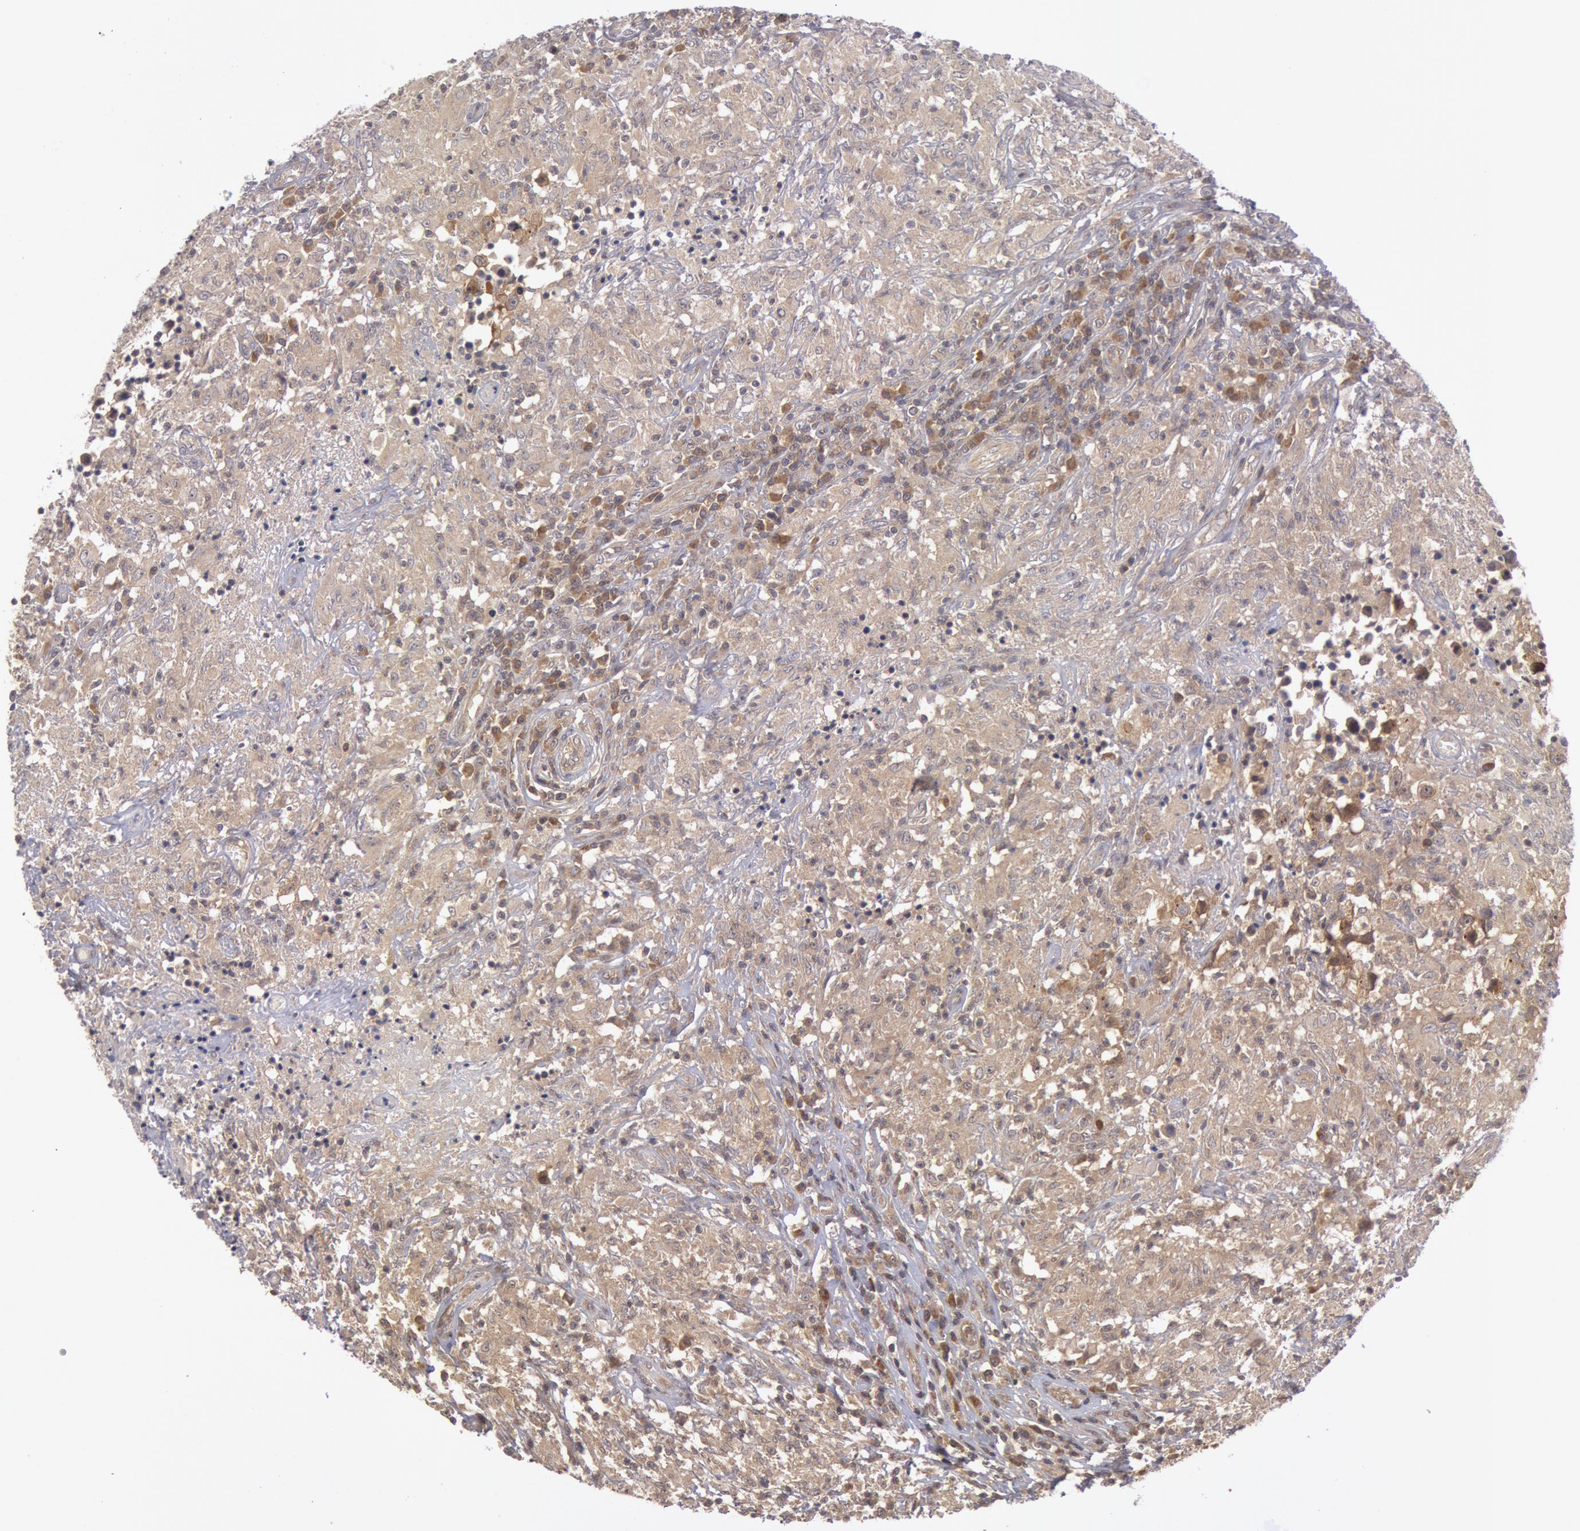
{"staining": {"intensity": "moderate", "quantity": "<25%", "location": "cytoplasmic/membranous"}, "tissue": "testis cancer", "cell_type": "Tumor cells", "image_type": "cancer", "snomed": [{"axis": "morphology", "description": "Seminoma, NOS"}, {"axis": "topography", "description": "Testis"}], "caption": "IHC micrograph of neoplastic tissue: testis seminoma stained using IHC shows low levels of moderate protein expression localized specifically in the cytoplasmic/membranous of tumor cells, appearing as a cytoplasmic/membranous brown color.", "gene": "BRAF", "patient": {"sex": "male", "age": 34}}